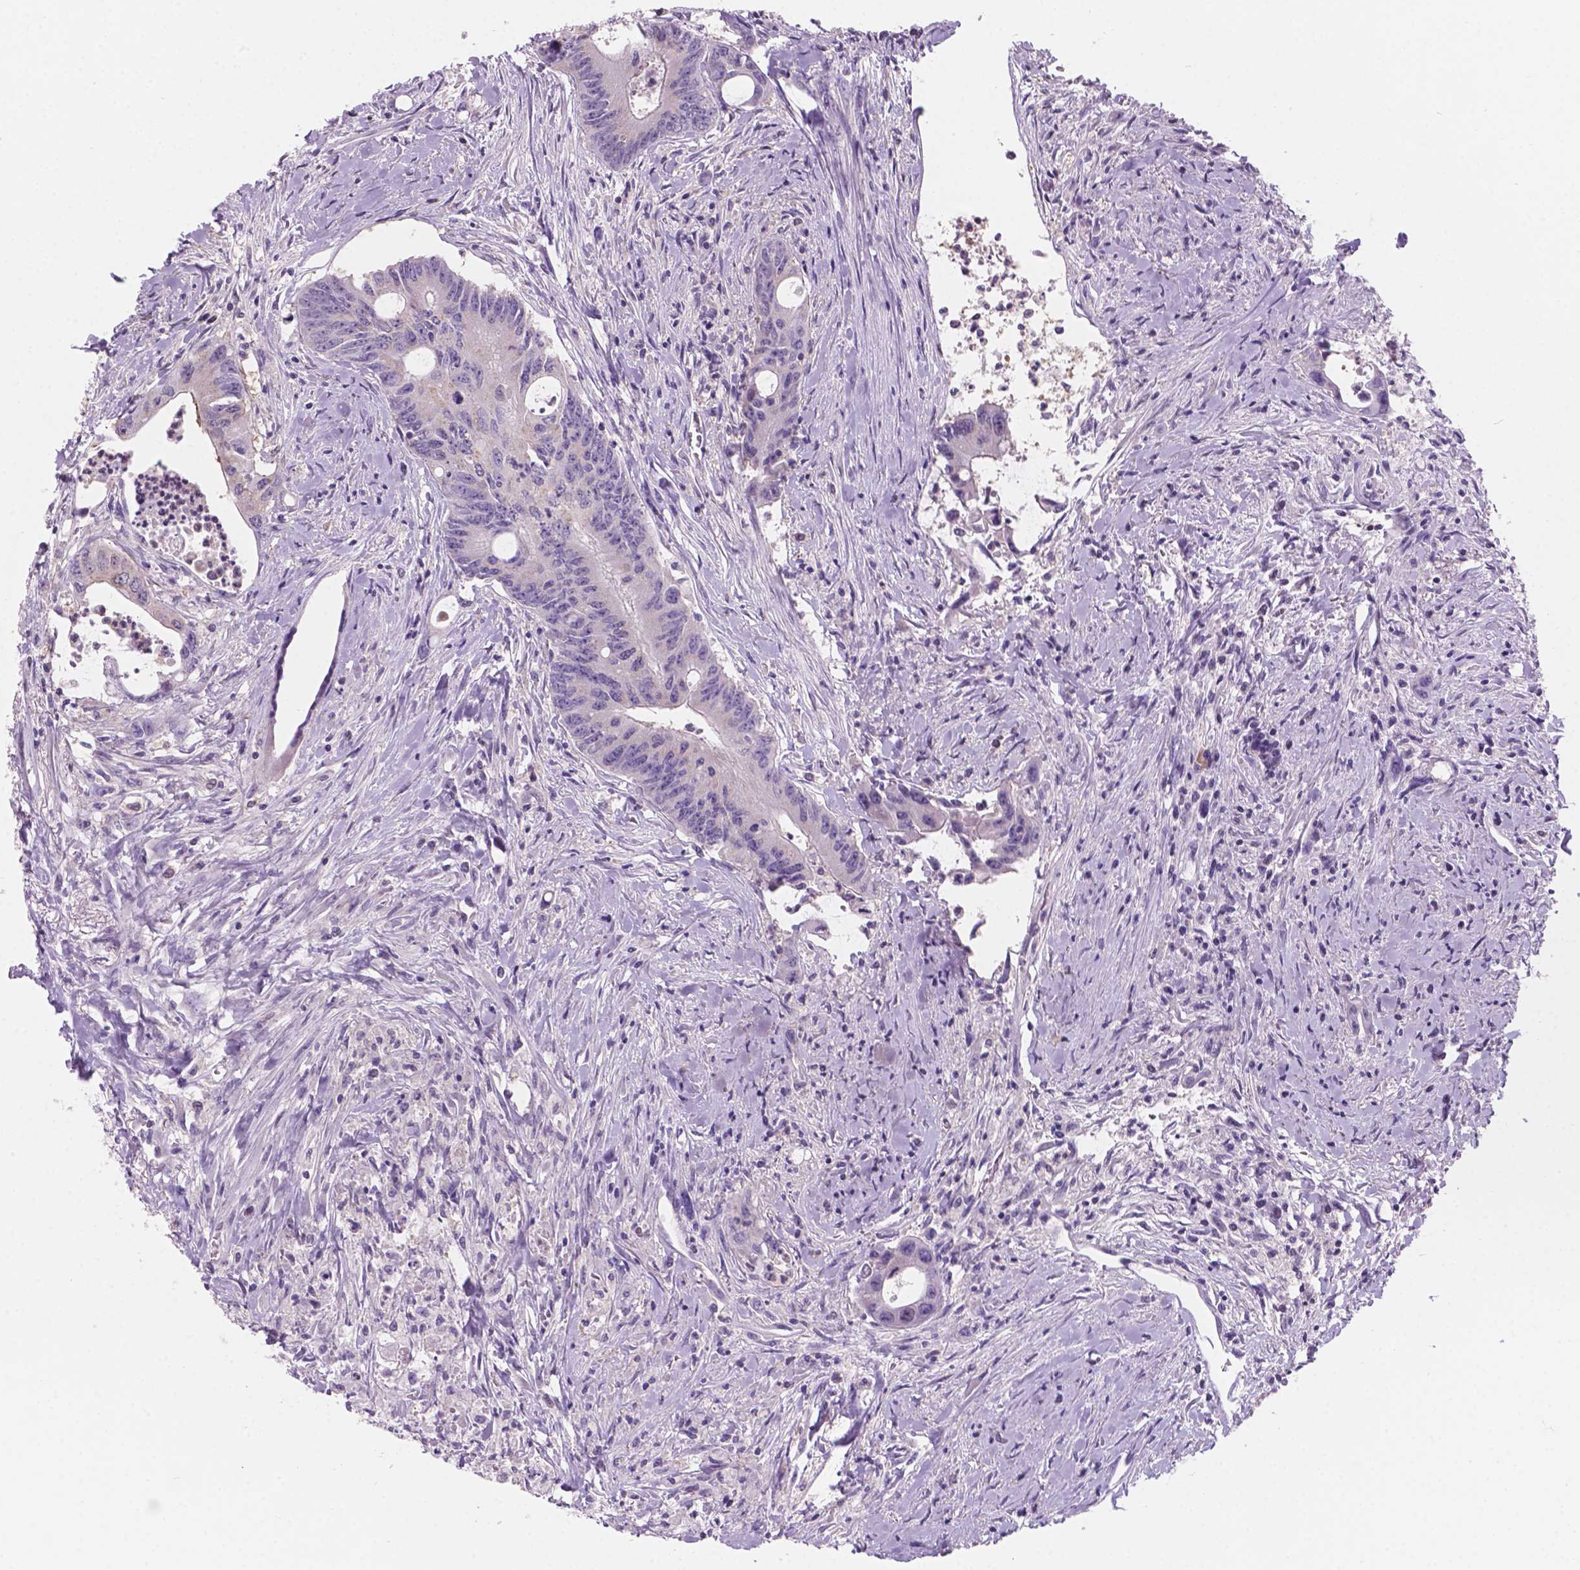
{"staining": {"intensity": "negative", "quantity": "none", "location": "none"}, "tissue": "colorectal cancer", "cell_type": "Tumor cells", "image_type": "cancer", "snomed": [{"axis": "morphology", "description": "Adenocarcinoma, NOS"}, {"axis": "topography", "description": "Rectum"}], "caption": "Colorectal adenocarcinoma was stained to show a protein in brown. There is no significant positivity in tumor cells.", "gene": "SBSN", "patient": {"sex": "male", "age": 59}}